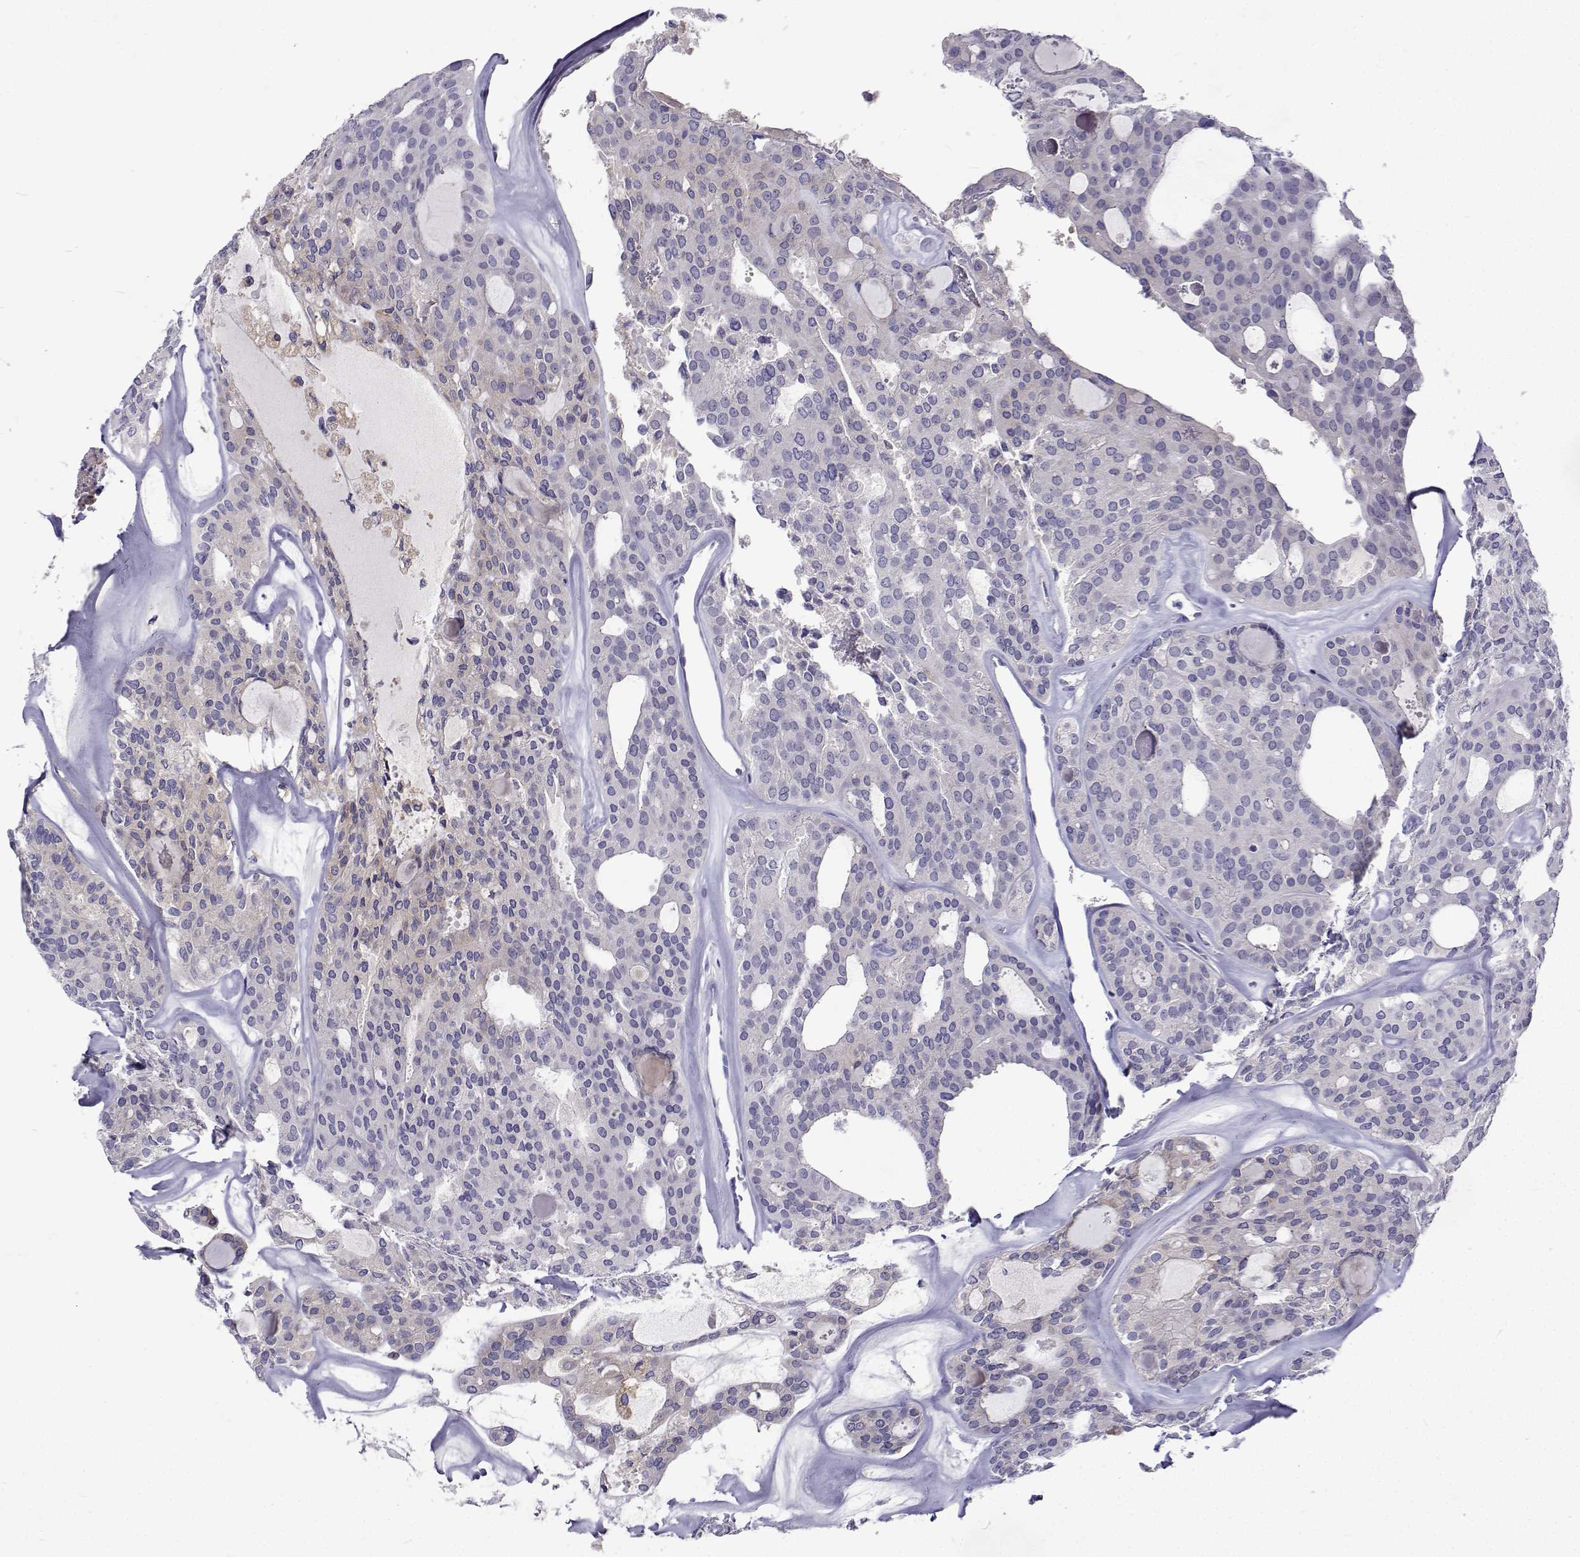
{"staining": {"intensity": "negative", "quantity": "none", "location": "none"}, "tissue": "thyroid cancer", "cell_type": "Tumor cells", "image_type": "cancer", "snomed": [{"axis": "morphology", "description": "Follicular adenoma carcinoma, NOS"}, {"axis": "topography", "description": "Thyroid gland"}], "caption": "The immunohistochemistry (IHC) micrograph has no significant expression in tumor cells of thyroid cancer tissue.", "gene": "LHFPL7", "patient": {"sex": "male", "age": 75}}